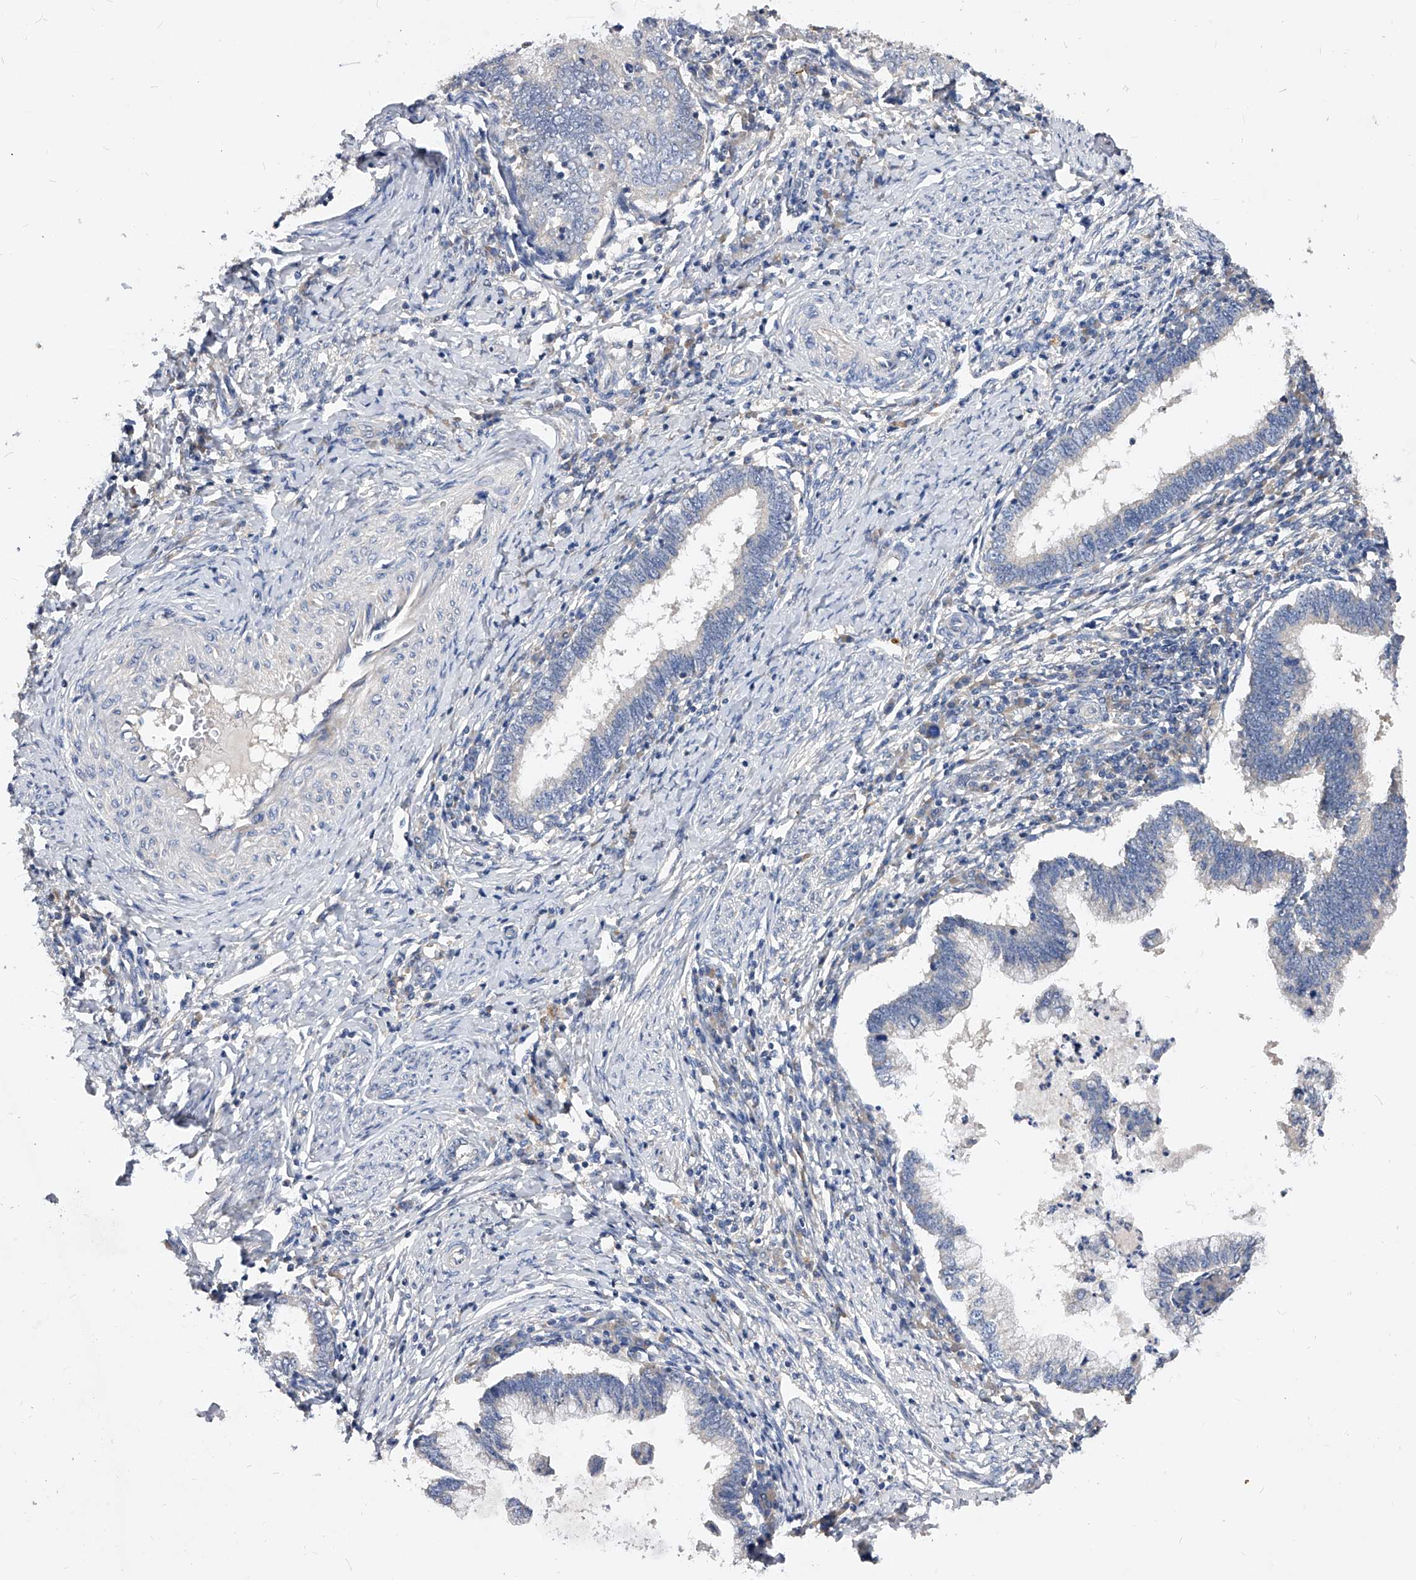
{"staining": {"intensity": "negative", "quantity": "none", "location": "none"}, "tissue": "cervical cancer", "cell_type": "Tumor cells", "image_type": "cancer", "snomed": [{"axis": "morphology", "description": "Adenocarcinoma, NOS"}, {"axis": "topography", "description": "Cervix"}], "caption": "This is an immunohistochemistry photomicrograph of human cervical adenocarcinoma. There is no staining in tumor cells.", "gene": "ARL4C", "patient": {"sex": "female", "age": 36}}